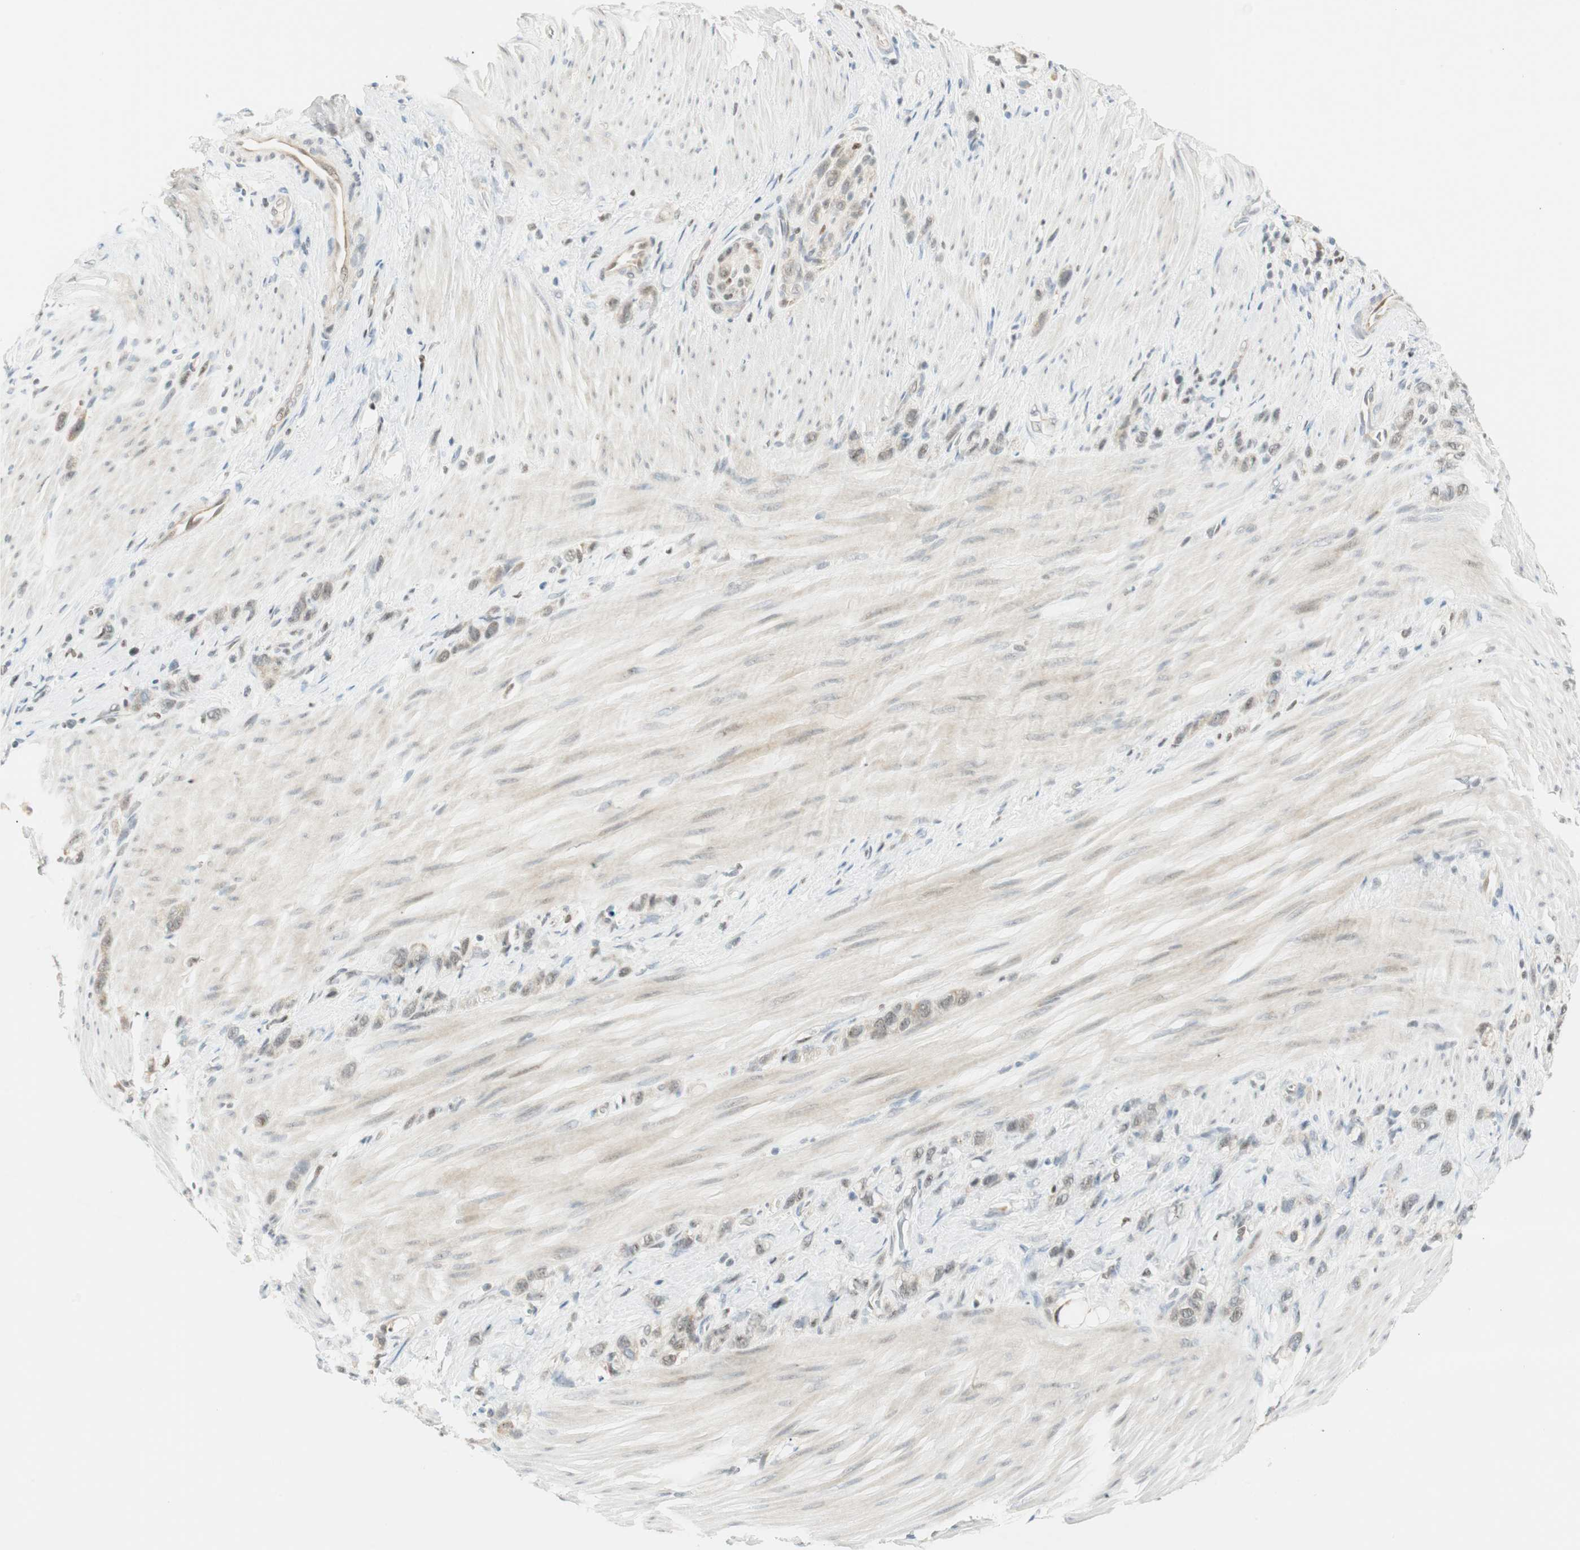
{"staining": {"intensity": "weak", "quantity": "25%-75%", "location": "cytoplasmic/membranous"}, "tissue": "stomach cancer", "cell_type": "Tumor cells", "image_type": "cancer", "snomed": [{"axis": "morphology", "description": "Normal tissue, NOS"}, {"axis": "morphology", "description": "Adenocarcinoma, NOS"}, {"axis": "morphology", "description": "Adenocarcinoma, High grade"}, {"axis": "topography", "description": "Stomach, upper"}, {"axis": "topography", "description": "Stomach"}], "caption": "Stomach adenocarcinoma stained with a protein marker displays weak staining in tumor cells.", "gene": "MSX2", "patient": {"sex": "female", "age": 65}}